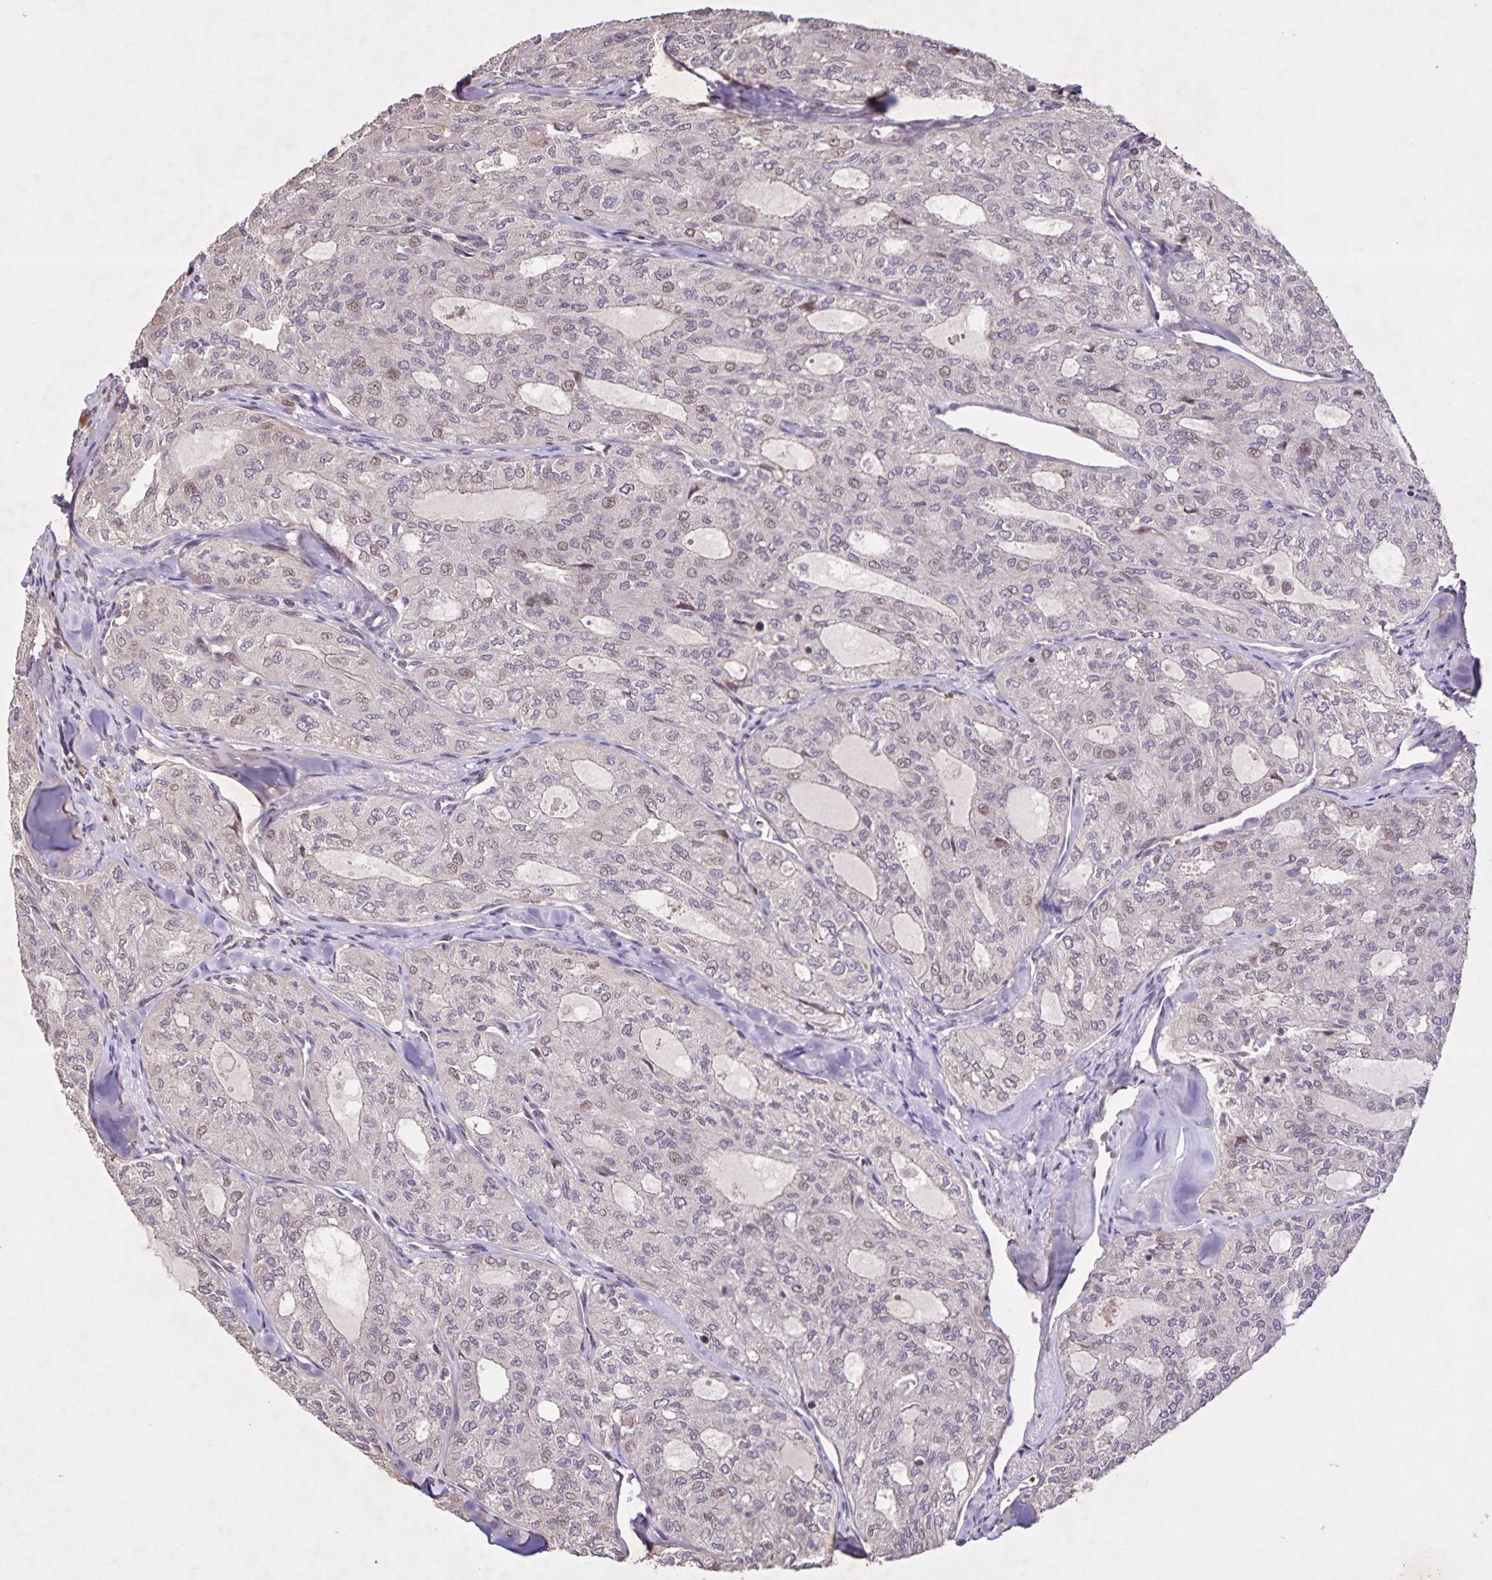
{"staining": {"intensity": "weak", "quantity": "25%-75%", "location": "nuclear"}, "tissue": "thyroid cancer", "cell_type": "Tumor cells", "image_type": "cancer", "snomed": [{"axis": "morphology", "description": "Follicular adenoma carcinoma, NOS"}, {"axis": "topography", "description": "Thyroid gland"}], "caption": "Human thyroid cancer (follicular adenoma carcinoma) stained for a protein (brown) displays weak nuclear positive staining in approximately 25%-75% of tumor cells.", "gene": "GDF2", "patient": {"sex": "male", "age": 75}}